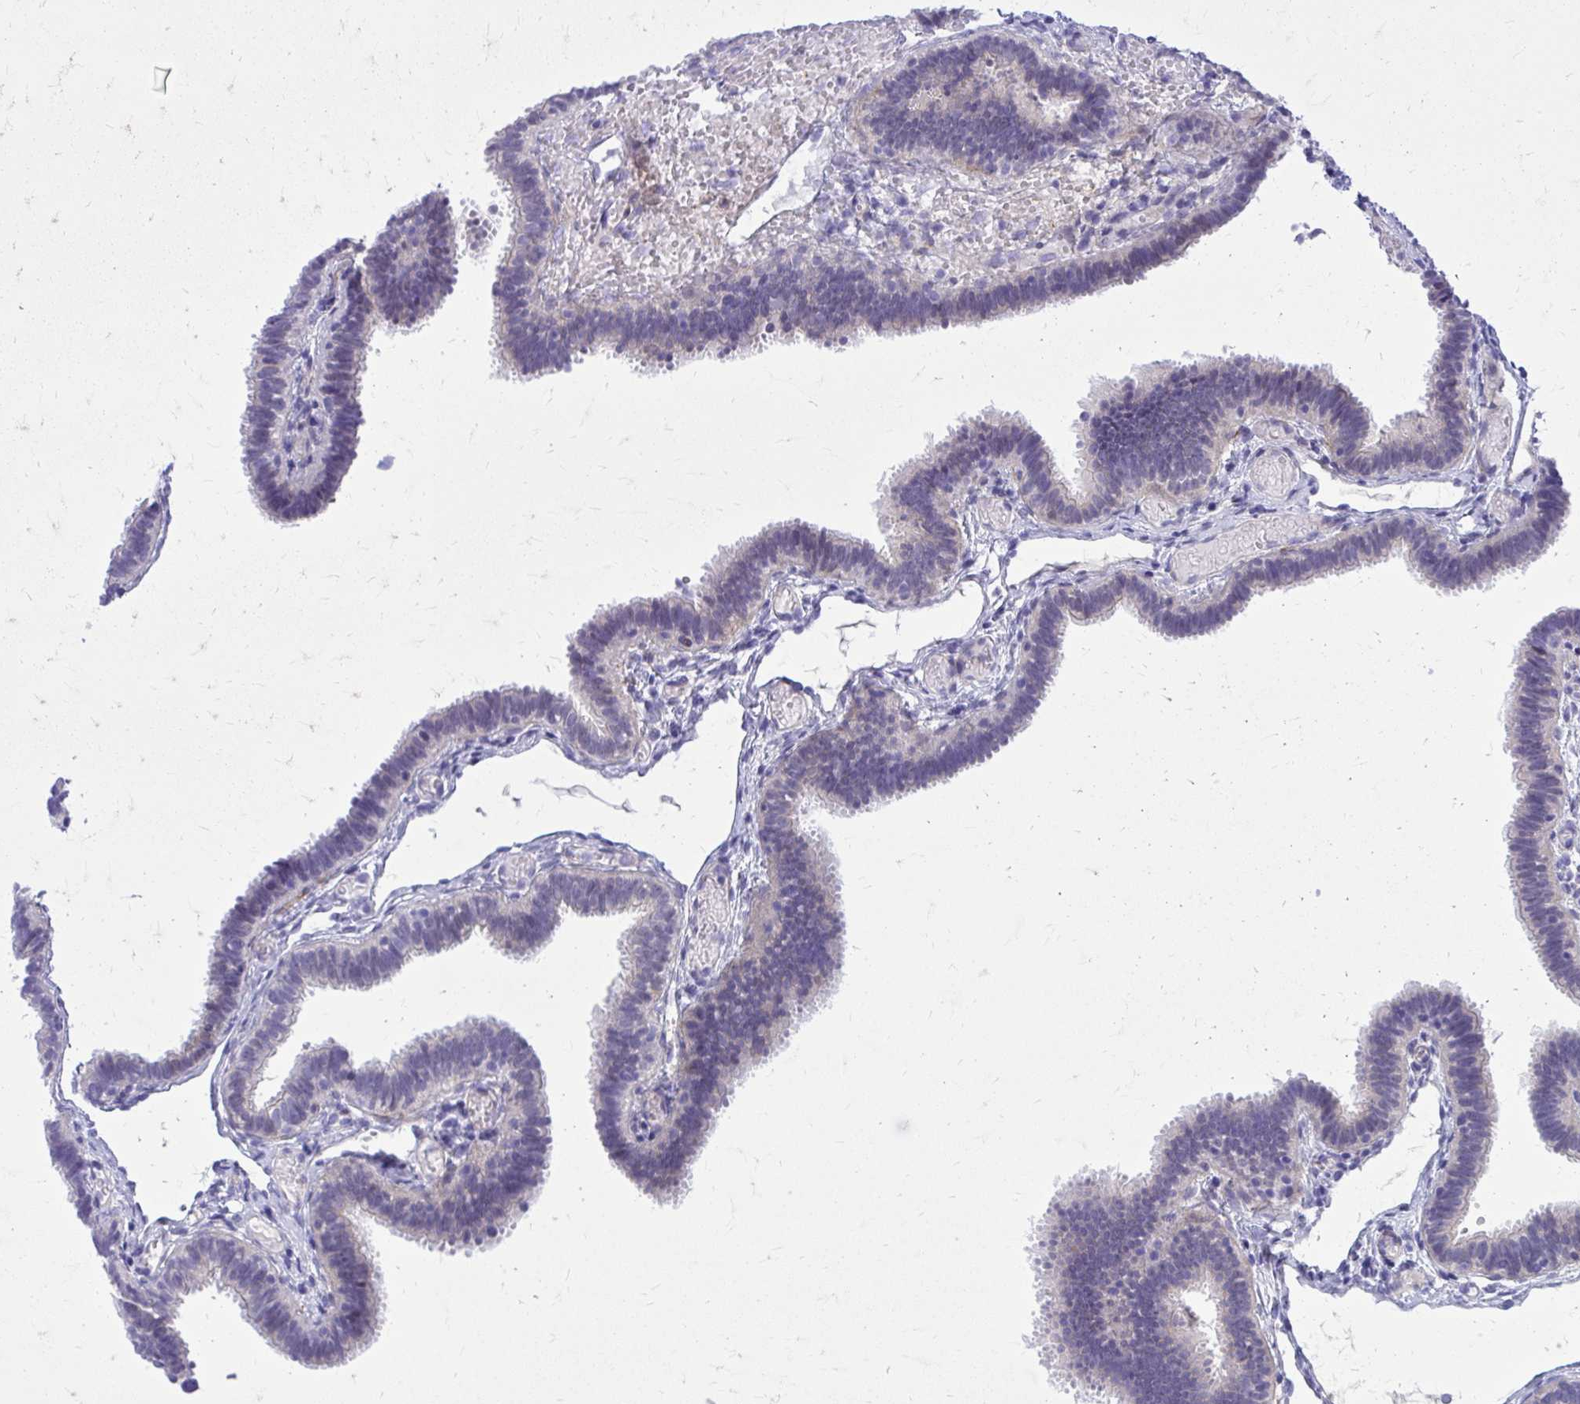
{"staining": {"intensity": "moderate", "quantity": "25%-75%", "location": "cytoplasmic/membranous"}, "tissue": "fallopian tube", "cell_type": "Glandular cells", "image_type": "normal", "snomed": [{"axis": "morphology", "description": "Normal tissue, NOS"}, {"axis": "topography", "description": "Fallopian tube"}], "caption": "A brown stain shows moderate cytoplasmic/membranous positivity of a protein in glandular cells of benign human fallopian tube.", "gene": "ADAMTSL1", "patient": {"sex": "female", "age": 37}}